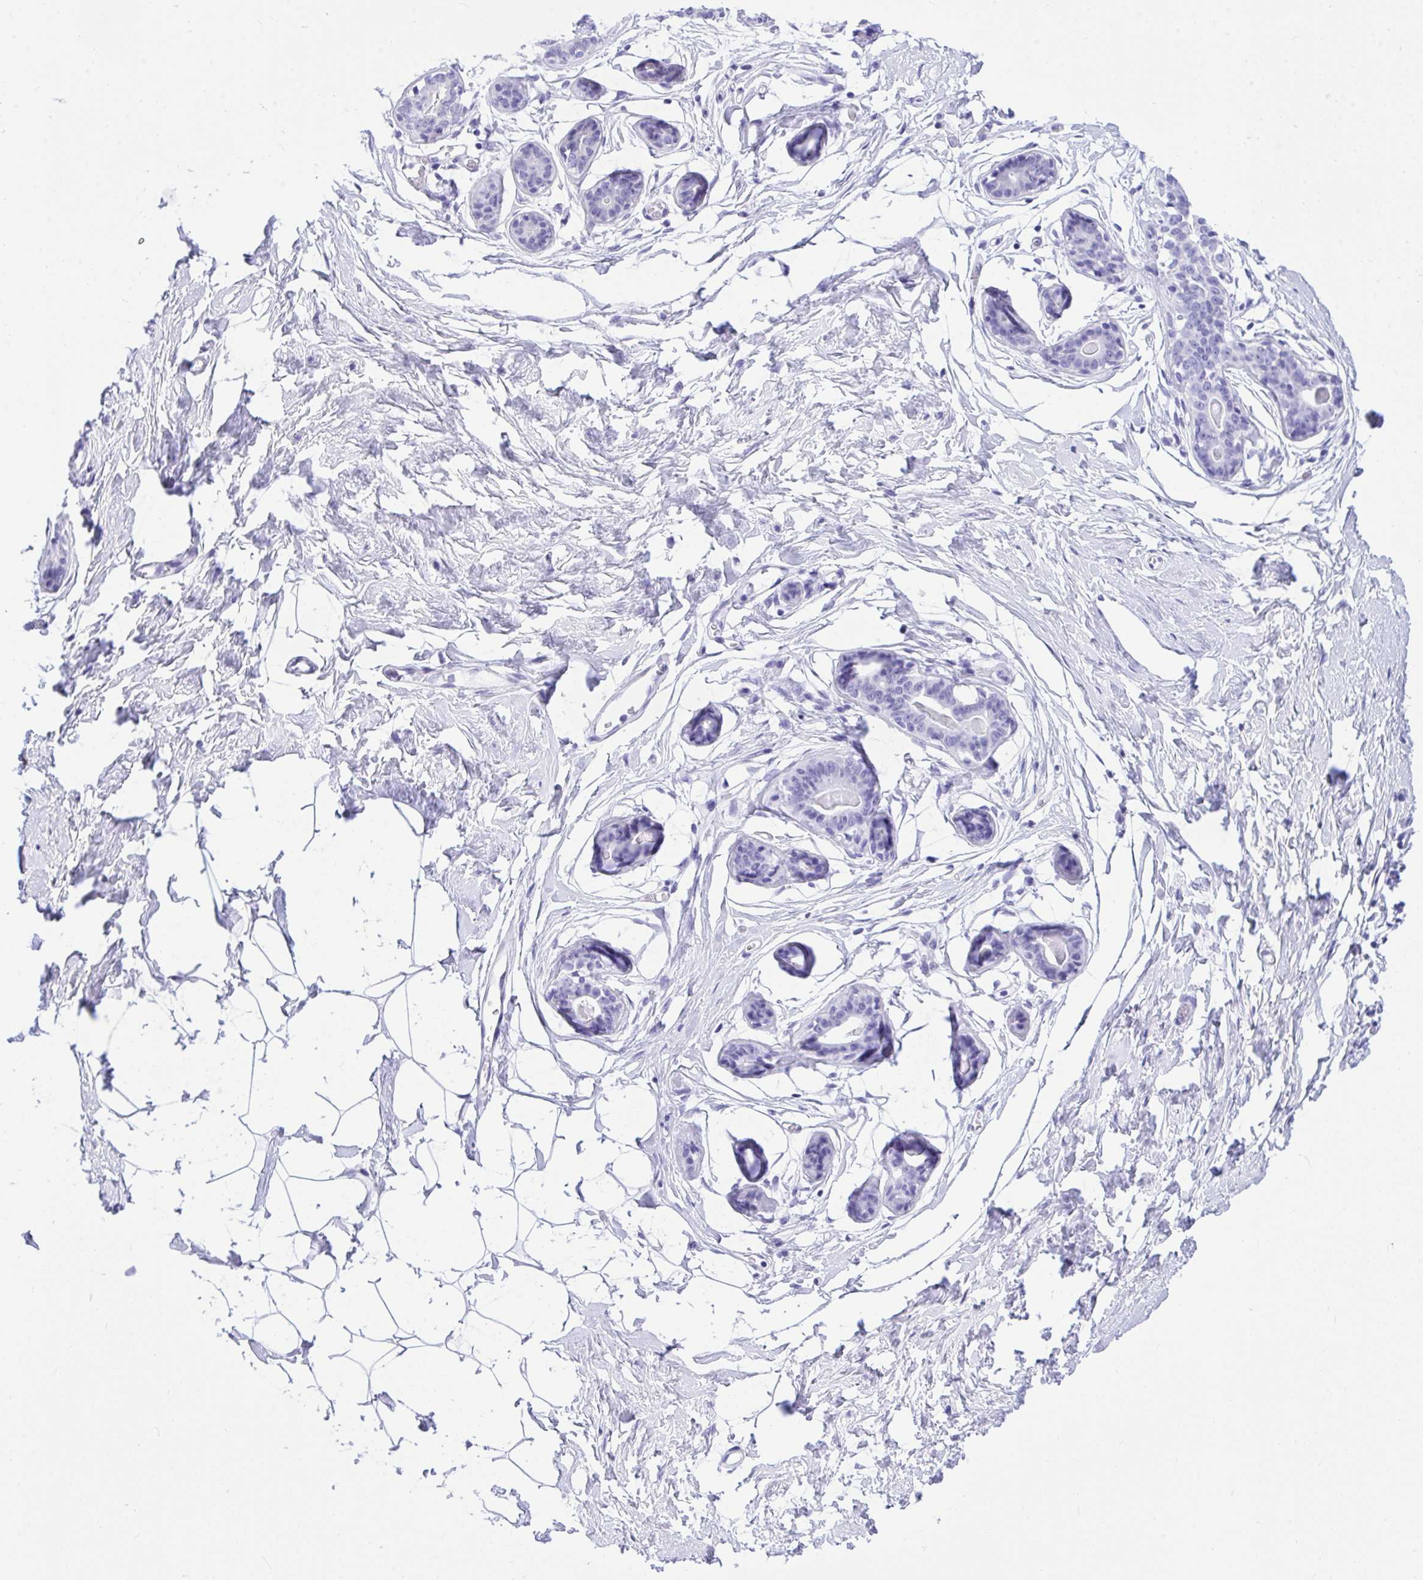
{"staining": {"intensity": "negative", "quantity": "none", "location": "none"}, "tissue": "breast", "cell_type": "Adipocytes", "image_type": "normal", "snomed": [{"axis": "morphology", "description": "Normal tissue, NOS"}, {"axis": "topography", "description": "Breast"}], "caption": "The image exhibits no significant staining in adipocytes of breast. (DAB IHC, high magnification).", "gene": "TLN2", "patient": {"sex": "female", "age": 45}}